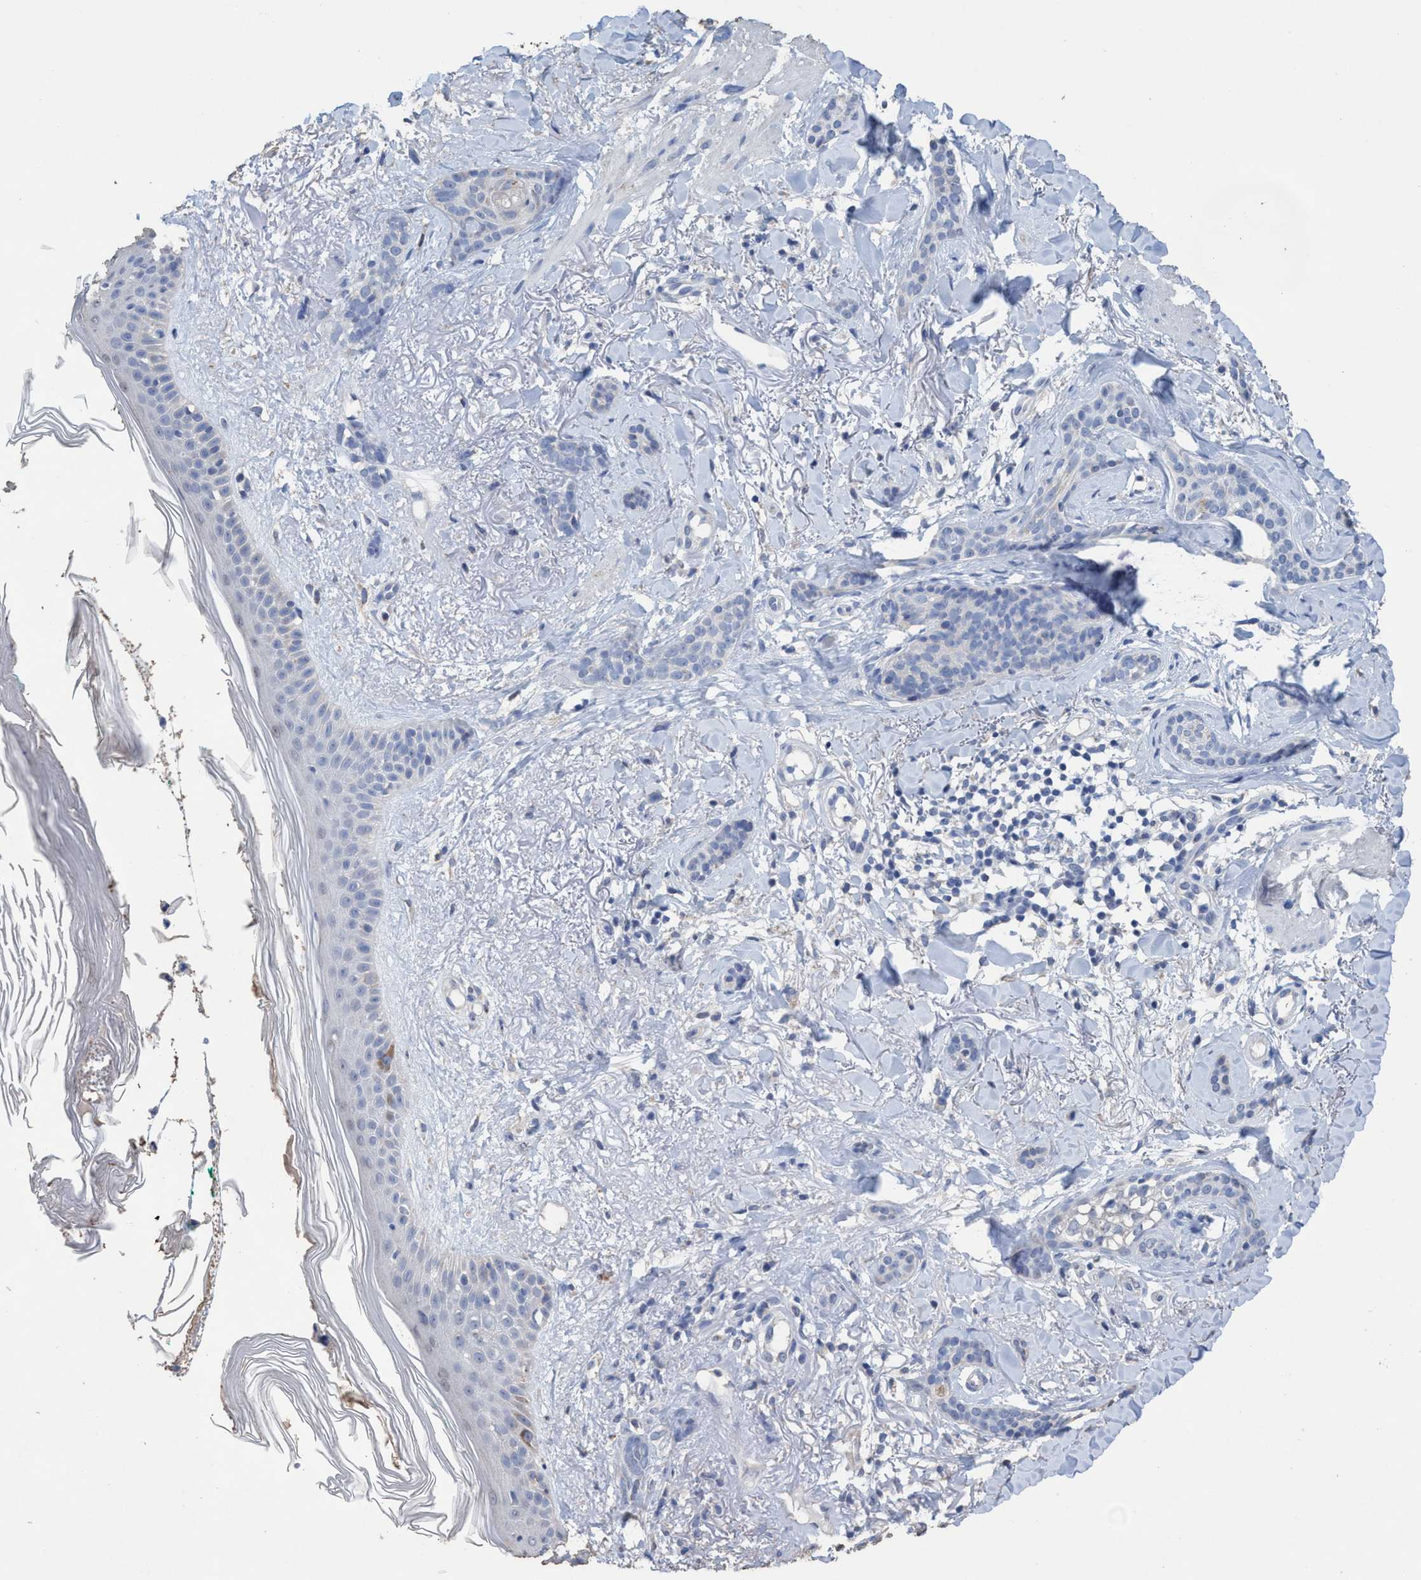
{"staining": {"intensity": "negative", "quantity": "none", "location": "none"}, "tissue": "skin cancer", "cell_type": "Tumor cells", "image_type": "cancer", "snomed": [{"axis": "morphology", "description": "Basal cell carcinoma"}, {"axis": "morphology", "description": "Adnexal tumor, benign"}, {"axis": "topography", "description": "Skin"}], "caption": "Tumor cells are negative for brown protein staining in skin cancer (basal cell carcinoma). Brightfield microscopy of immunohistochemistry stained with DAB (brown) and hematoxylin (blue), captured at high magnification.", "gene": "RSAD1", "patient": {"sex": "female", "age": 42}}